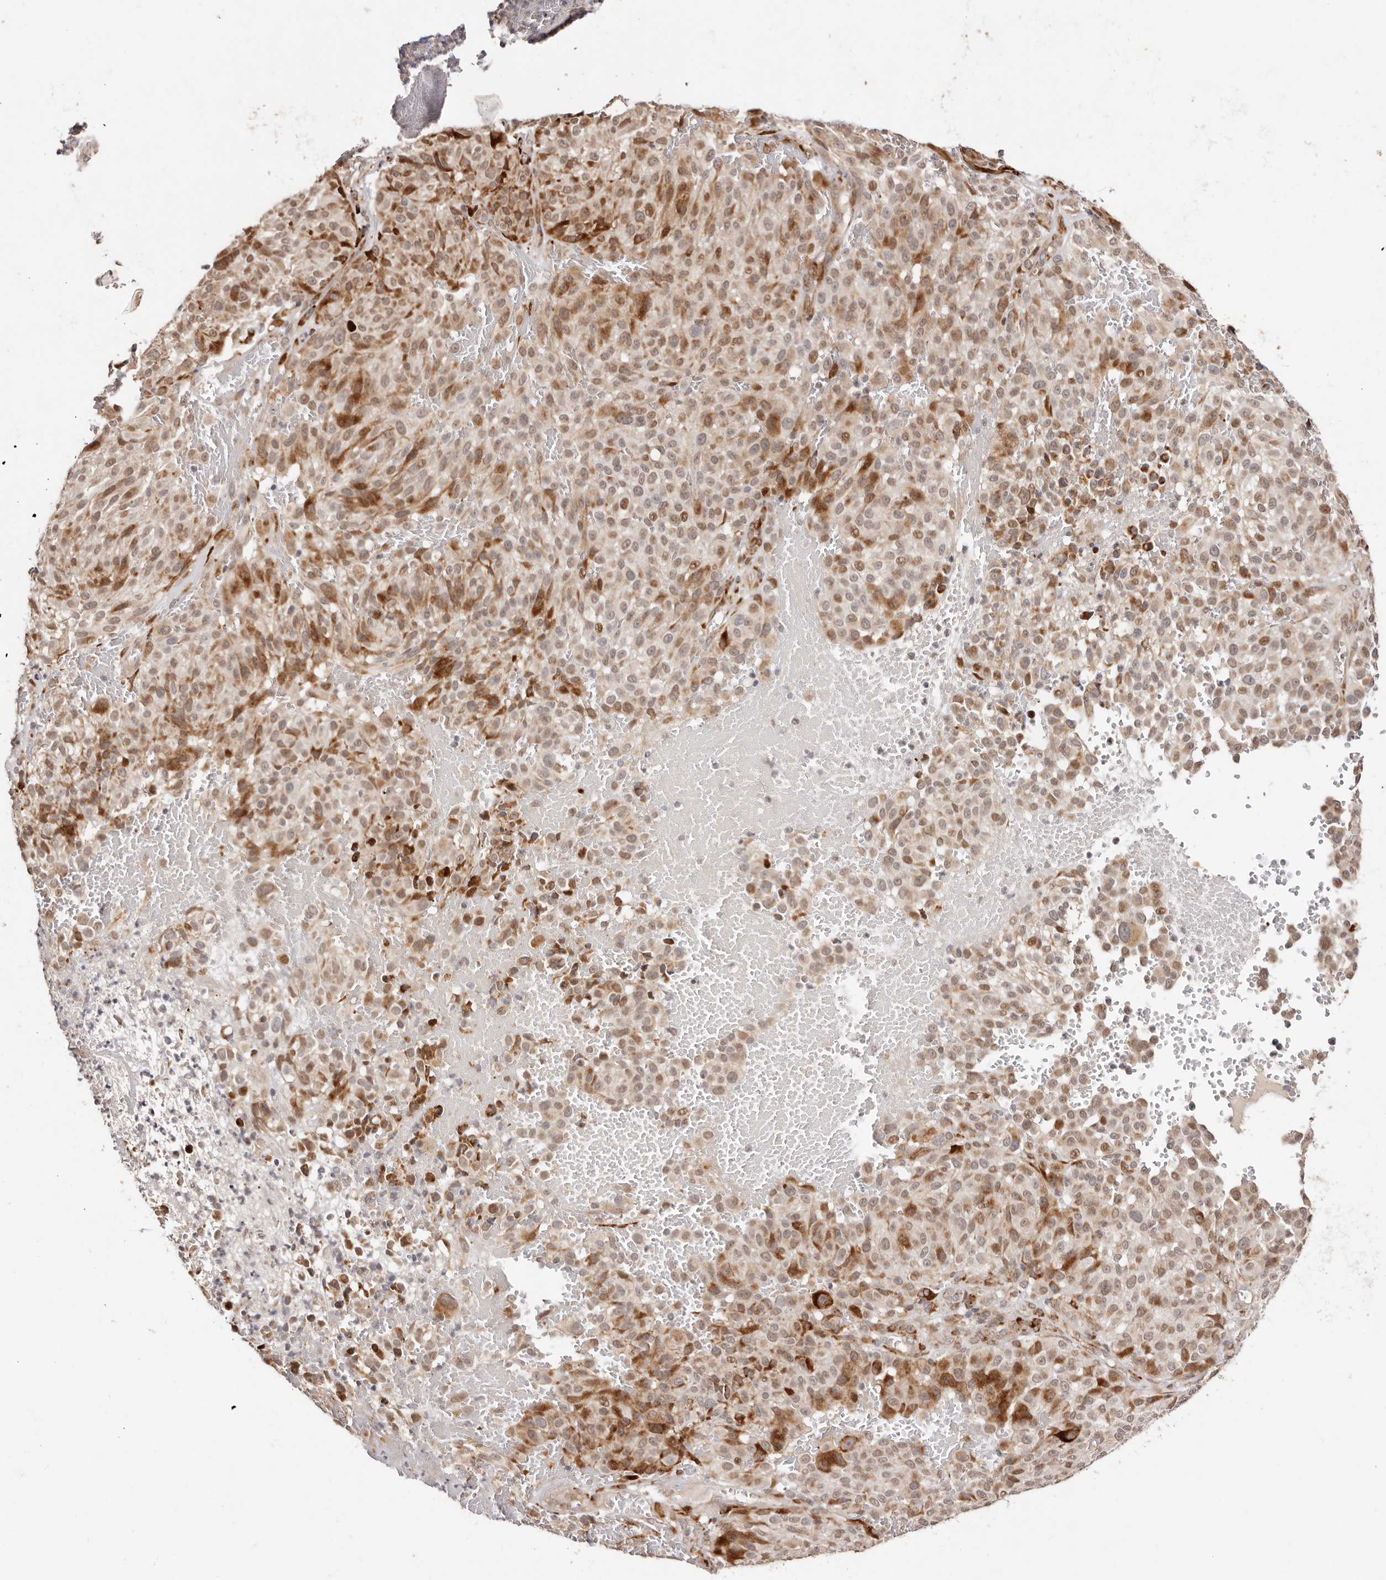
{"staining": {"intensity": "moderate", "quantity": ">75%", "location": "cytoplasmic/membranous,nuclear"}, "tissue": "melanoma", "cell_type": "Tumor cells", "image_type": "cancer", "snomed": [{"axis": "morphology", "description": "Malignant melanoma, NOS"}, {"axis": "topography", "description": "Skin"}], "caption": "Immunohistochemical staining of human malignant melanoma reveals moderate cytoplasmic/membranous and nuclear protein positivity in about >75% of tumor cells. (DAB (3,3'-diaminobenzidine) = brown stain, brightfield microscopy at high magnification).", "gene": "BCL2L15", "patient": {"sex": "male", "age": 83}}